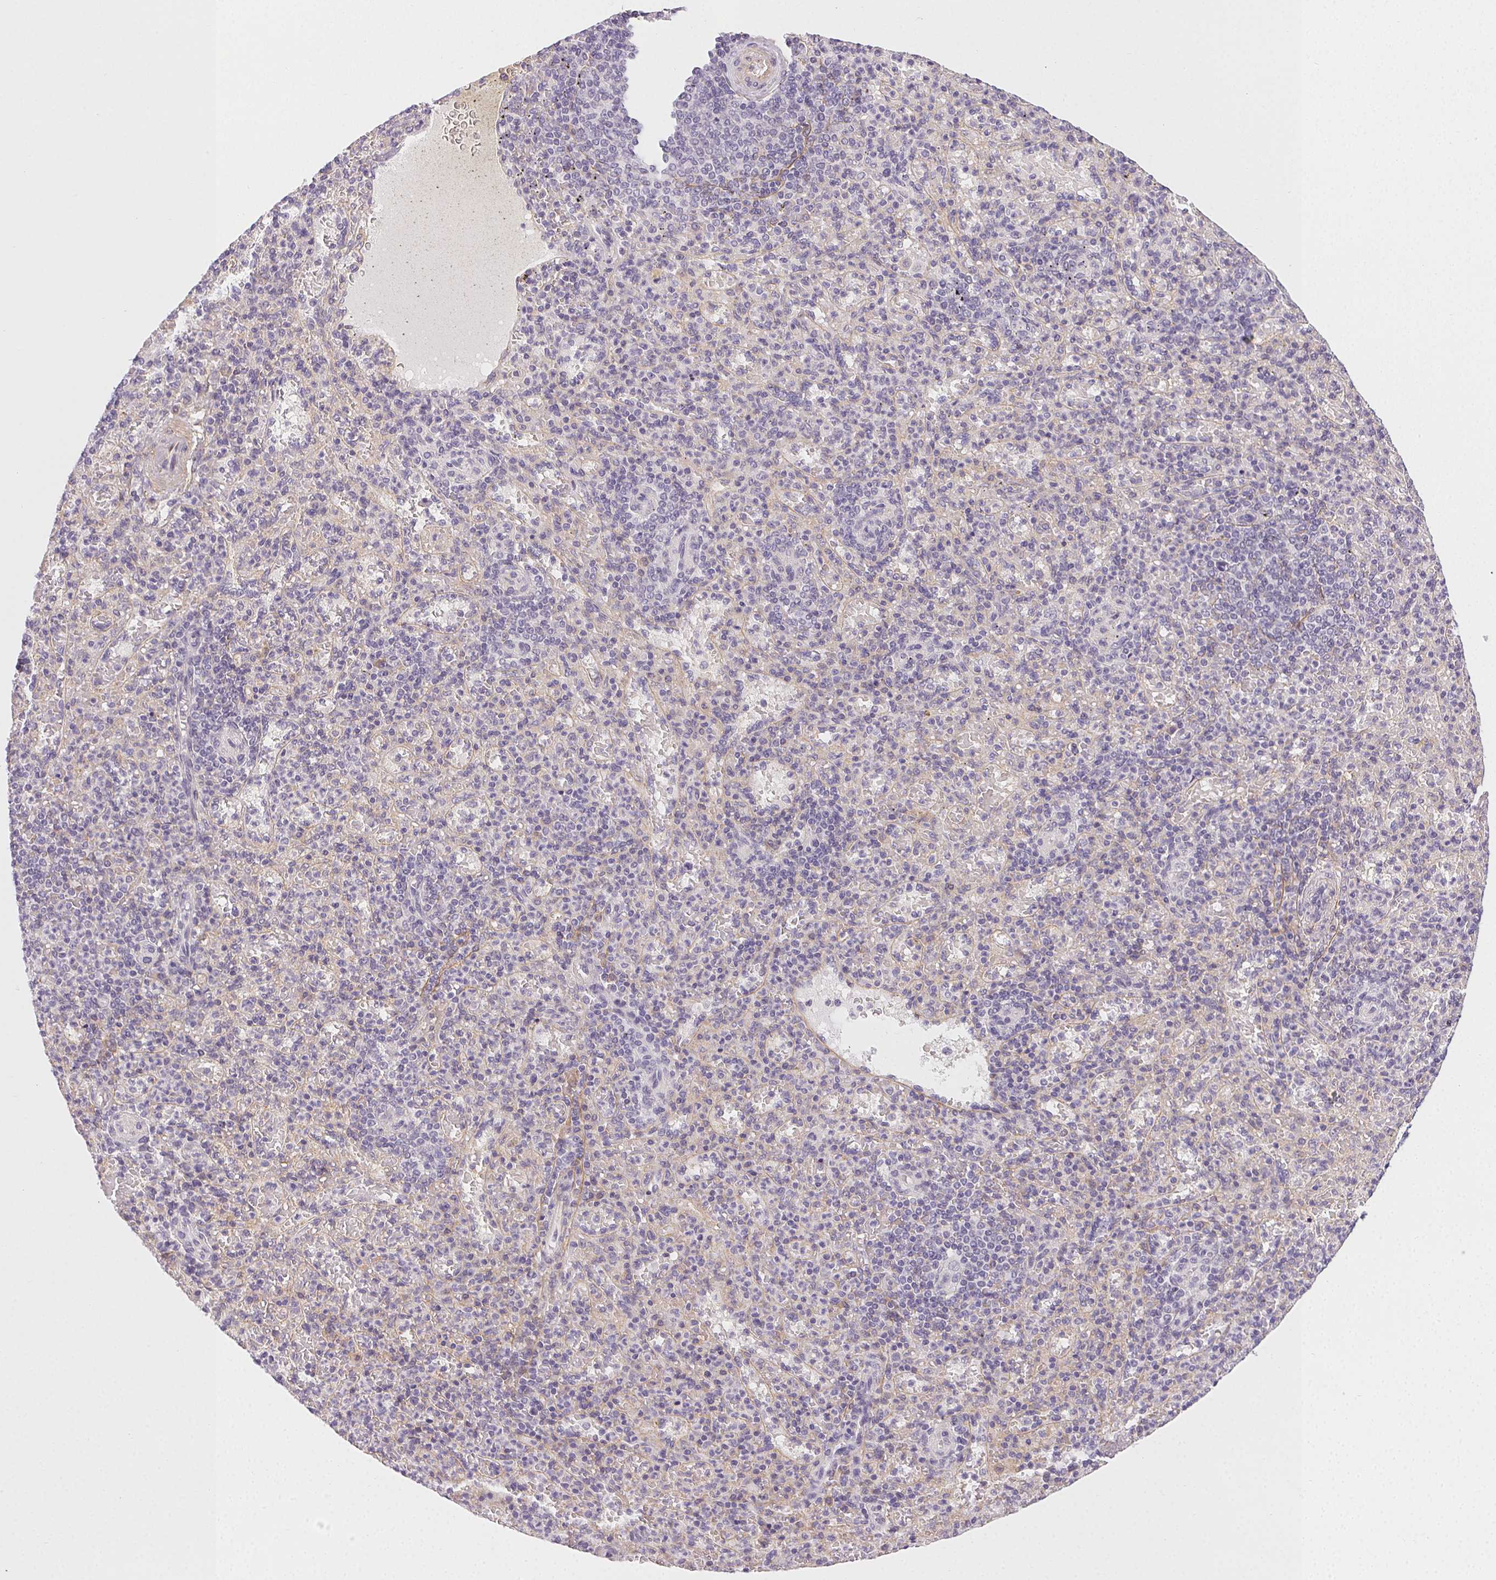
{"staining": {"intensity": "negative", "quantity": "none", "location": "none"}, "tissue": "spleen", "cell_type": "Cells in red pulp", "image_type": "normal", "snomed": [{"axis": "morphology", "description": "Normal tissue, NOS"}, {"axis": "topography", "description": "Spleen"}], "caption": "DAB immunohistochemical staining of normal human spleen reveals no significant expression in cells in red pulp.", "gene": "CSN1S1", "patient": {"sex": "female", "age": 74}}